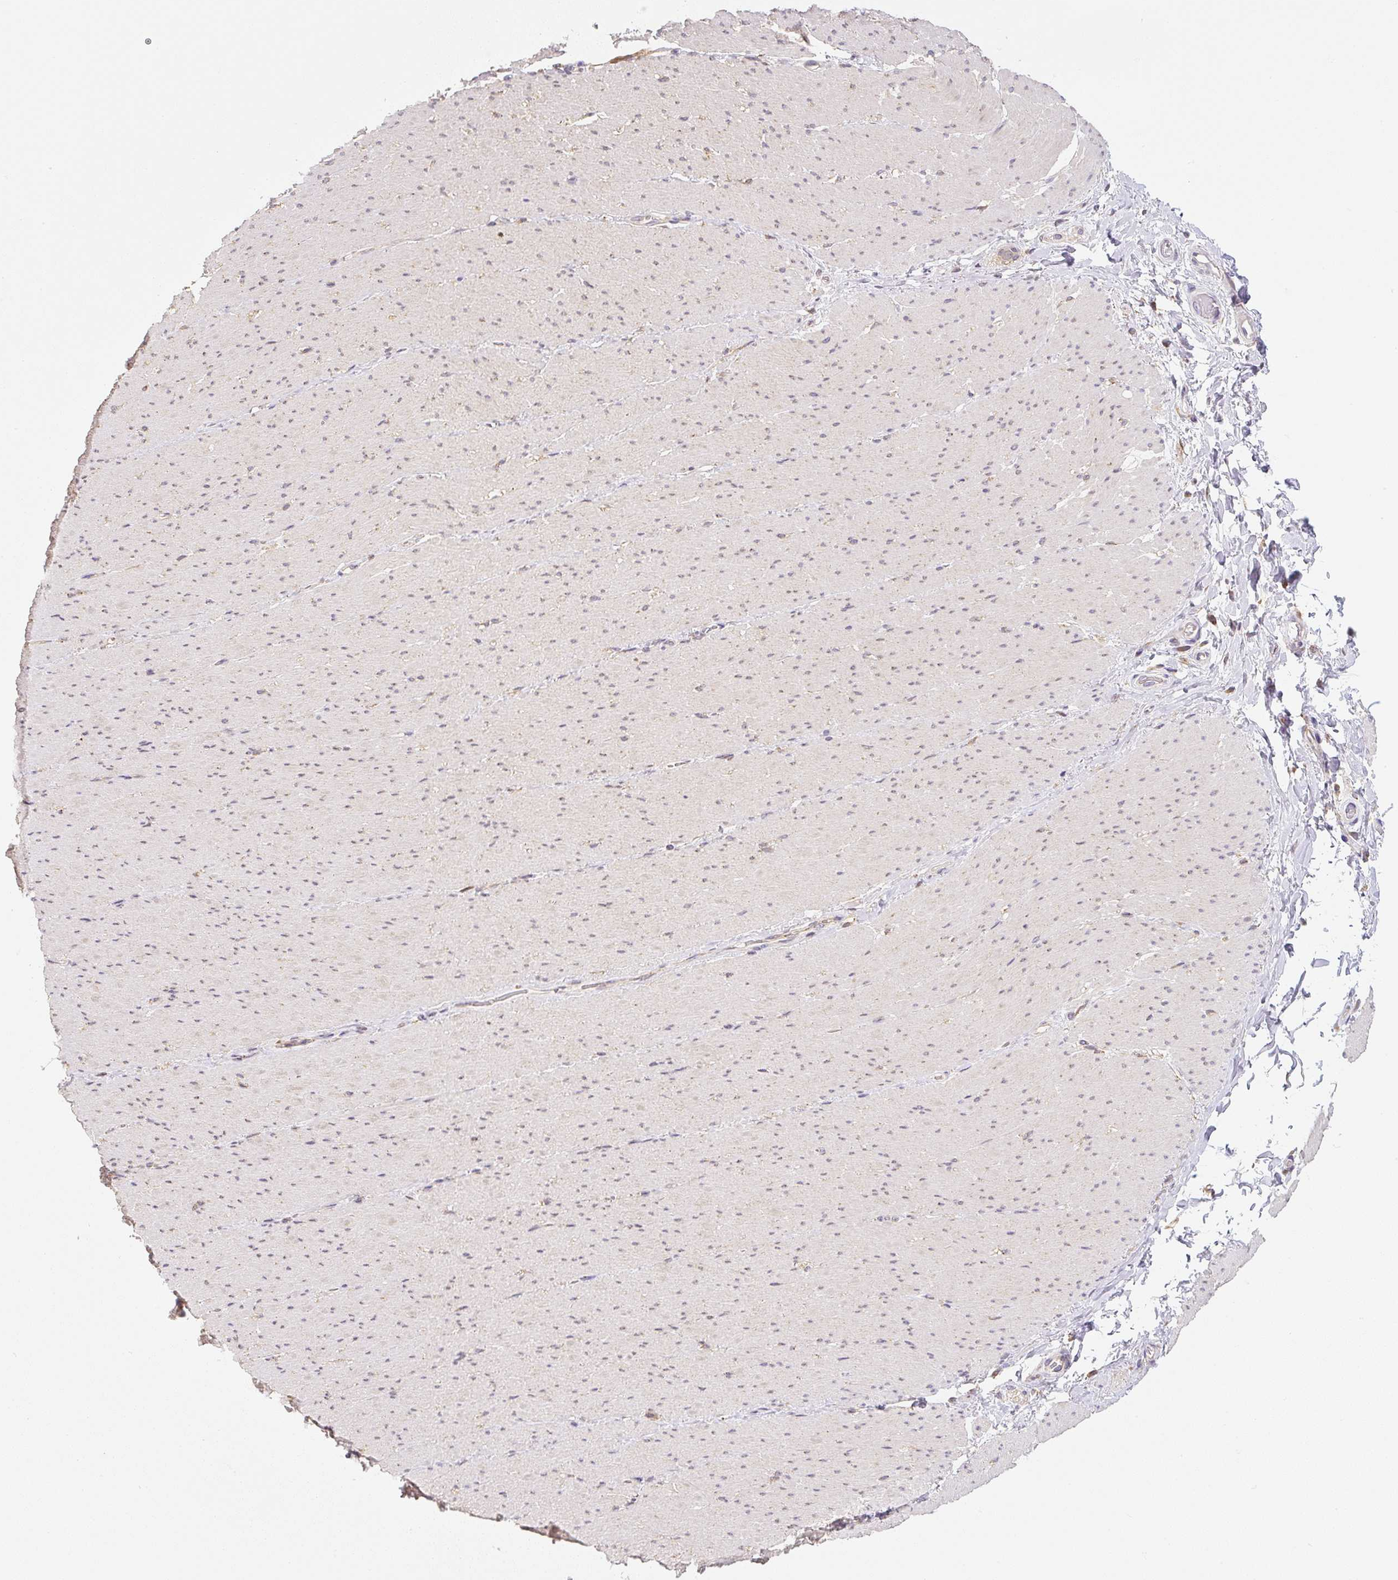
{"staining": {"intensity": "weak", "quantity": "<25%", "location": "nuclear"}, "tissue": "smooth muscle", "cell_type": "Smooth muscle cells", "image_type": "normal", "snomed": [{"axis": "morphology", "description": "Normal tissue, NOS"}, {"axis": "topography", "description": "Smooth muscle"}, {"axis": "topography", "description": "Rectum"}], "caption": "Immunohistochemistry micrograph of benign smooth muscle stained for a protein (brown), which shows no expression in smooth muscle cells. (Stains: DAB (3,3'-diaminobenzidine) IHC with hematoxylin counter stain, Microscopy: brightfield microscopy at high magnification).", "gene": "PLA2G4A", "patient": {"sex": "male", "age": 53}}